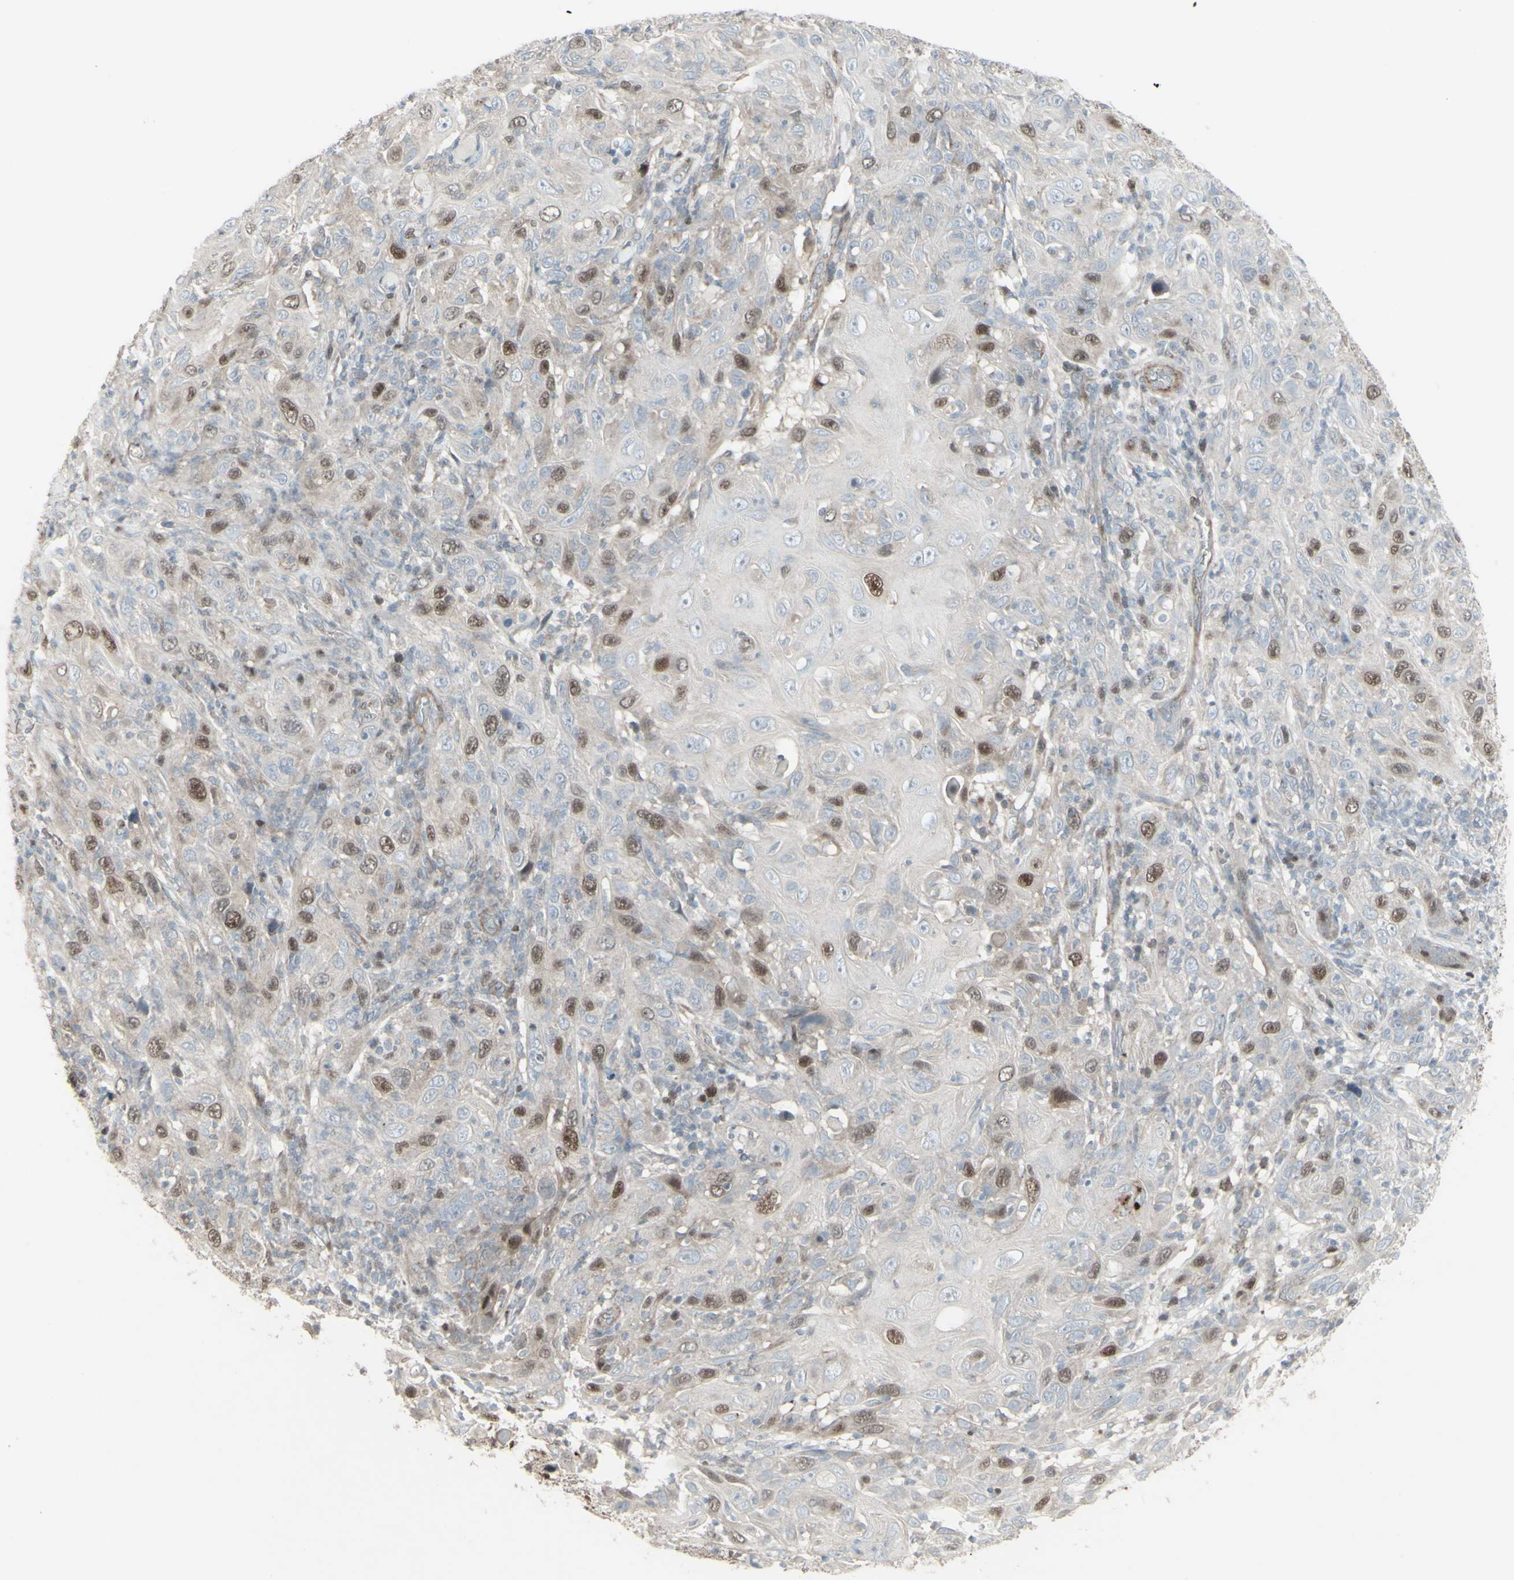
{"staining": {"intensity": "moderate", "quantity": "25%-75%", "location": "nuclear"}, "tissue": "skin cancer", "cell_type": "Tumor cells", "image_type": "cancer", "snomed": [{"axis": "morphology", "description": "Squamous cell carcinoma, NOS"}, {"axis": "topography", "description": "Skin"}], "caption": "Immunohistochemistry image of squamous cell carcinoma (skin) stained for a protein (brown), which shows medium levels of moderate nuclear expression in about 25%-75% of tumor cells.", "gene": "GMNN", "patient": {"sex": "female", "age": 88}}